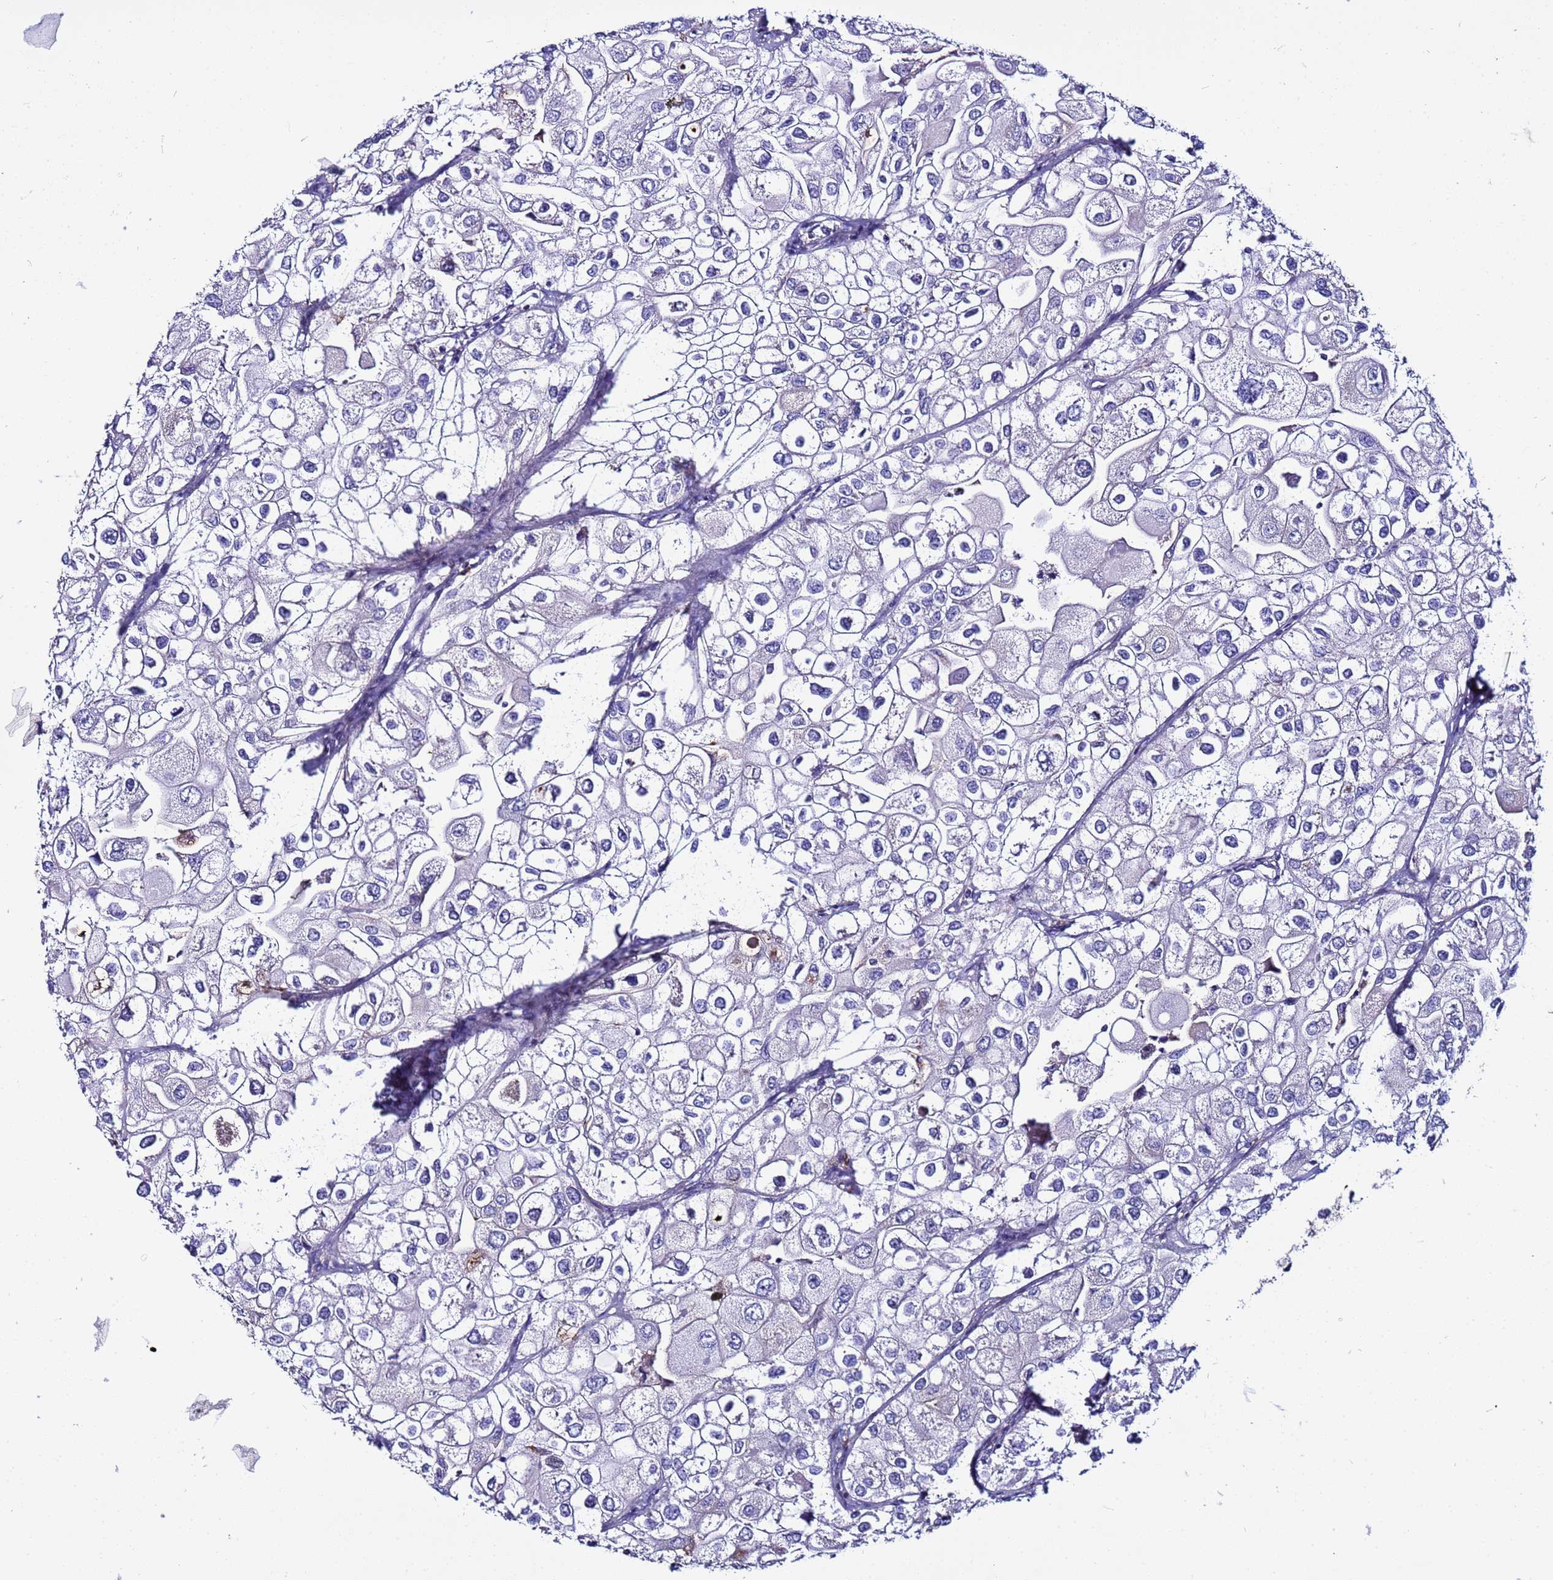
{"staining": {"intensity": "negative", "quantity": "none", "location": "none"}, "tissue": "urothelial cancer", "cell_type": "Tumor cells", "image_type": "cancer", "snomed": [{"axis": "morphology", "description": "Urothelial carcinoma, High grade"}, {"axis": "topography", "description": "Urinary bladder"}], "caption": "Immunohistochemical staining of human urothelial cancer displays no significant expression in tumor cells. Nuclei are stained in blue.", "gene": "STK38", "patient": {"sex": "male", "age": 64}}